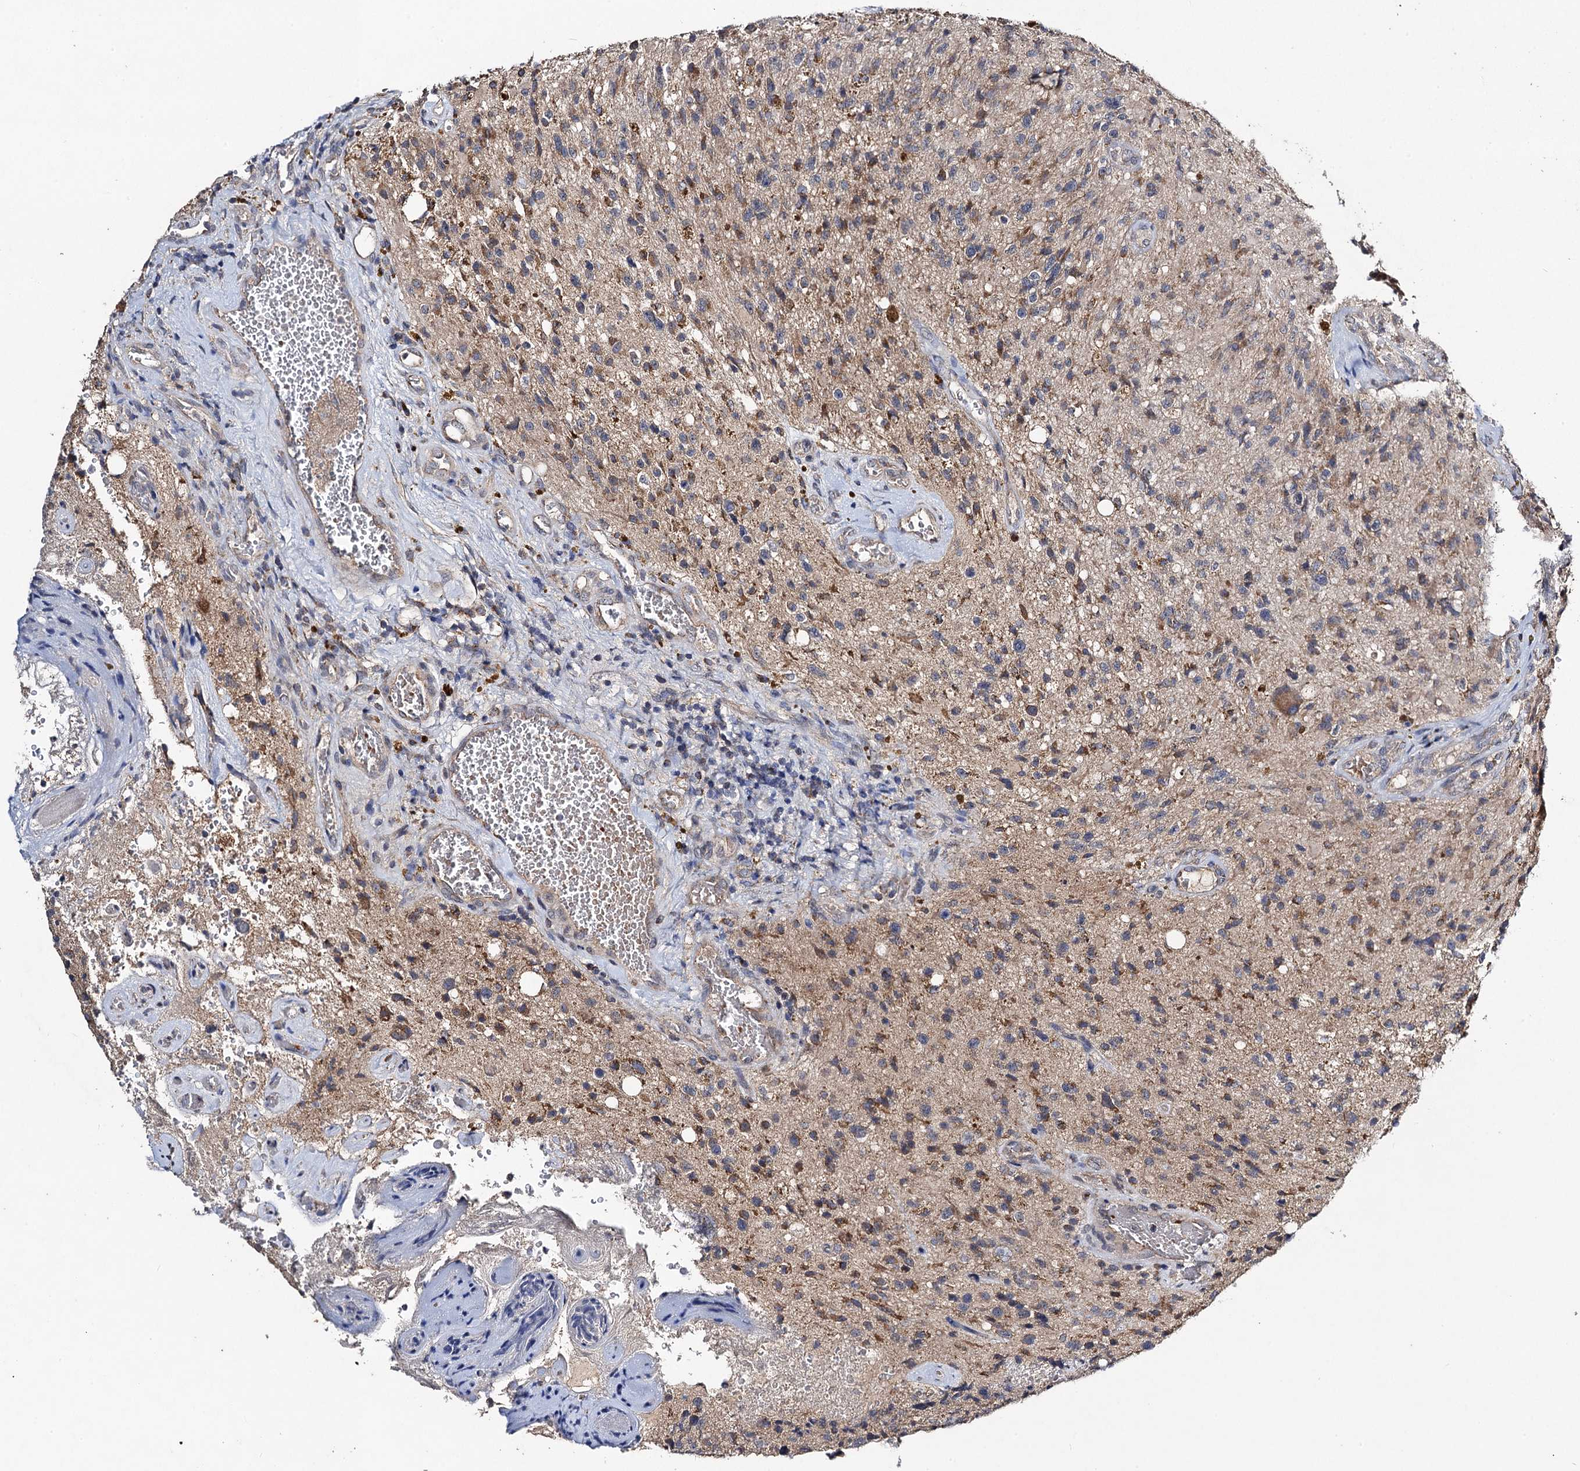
{"staining": {"intensity": "moderate", "quantity": "<25%", "location": "cytoplasmic/membranous"}, "tissue": "glioma", "cell_type": "Tumor cells", "image_type": "cancer", "snomed": [{"axis": "morphology", "description": "Glioma, malignant, High grade"}, {"axis": "topography", "description": "Brain"}], "caption": "IHC of malignant glioma (high-grade) displays low levels of moderate cytoplasmic/membranous staining in approximately <25% of tumor cells.", "gene": "VPS37D", "patient": {"sex": "male", "age": 69}}